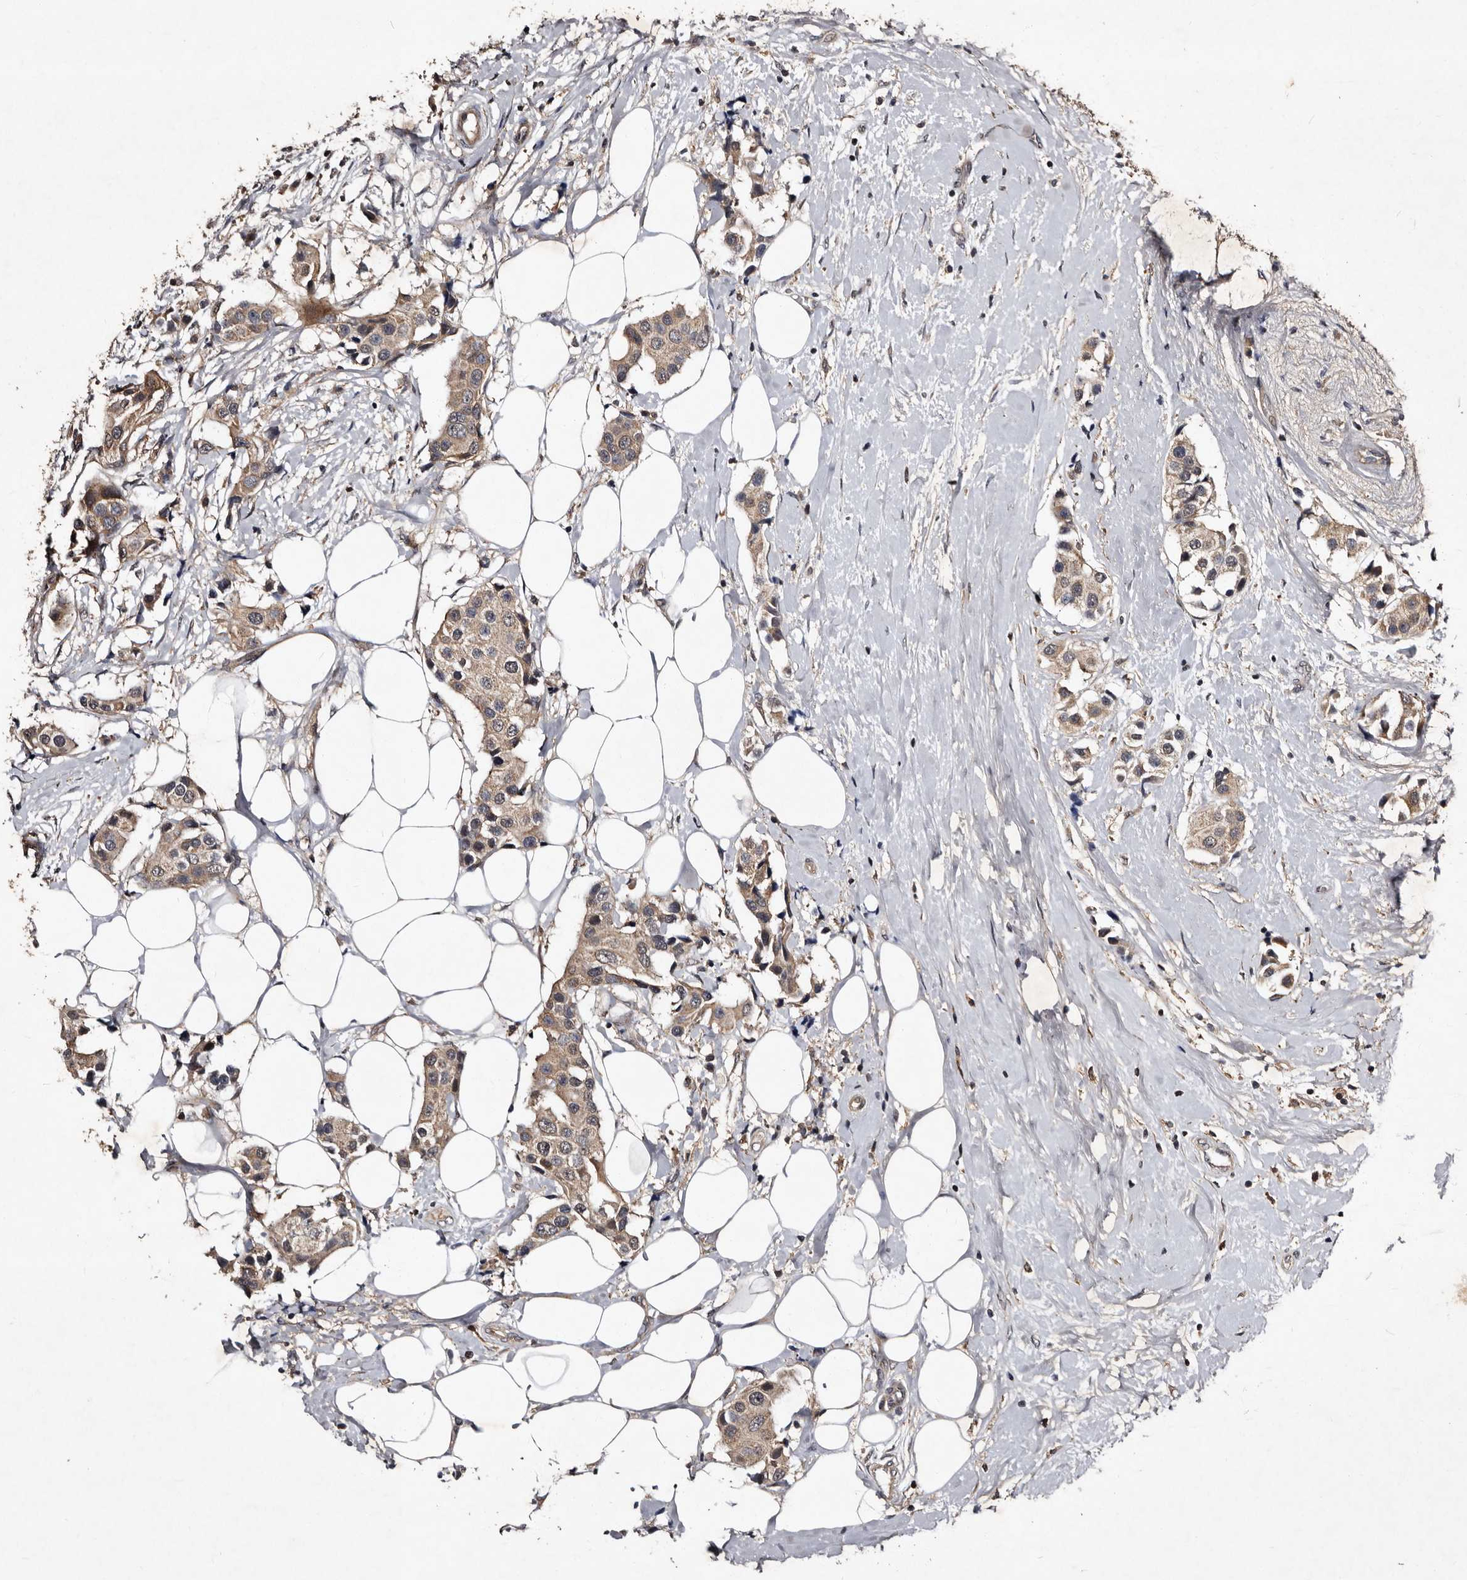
{"staining": {"intensity": "weak", "quantity": ">75%", "location": "cytoplasmic/membranous"}, "tissue": "breast cancer", "cell_type": "Tumor cells", "image_type": "cancer", "snomed": [{"axis": "morphology", "description": "Normal tissue, NOS"}, {"axis": "morphology", "description": "Duct carcinoma"}, {"axis": "topography", "description": "Breast"}], "caption": "Breast cancer stained for a protein (brown) shows weak cytoplasmic/membranous positive positivity in approximately >75% of tumor cells.", "gene": "MKRN3", "patient": {"sex": "female", "age": 39}}